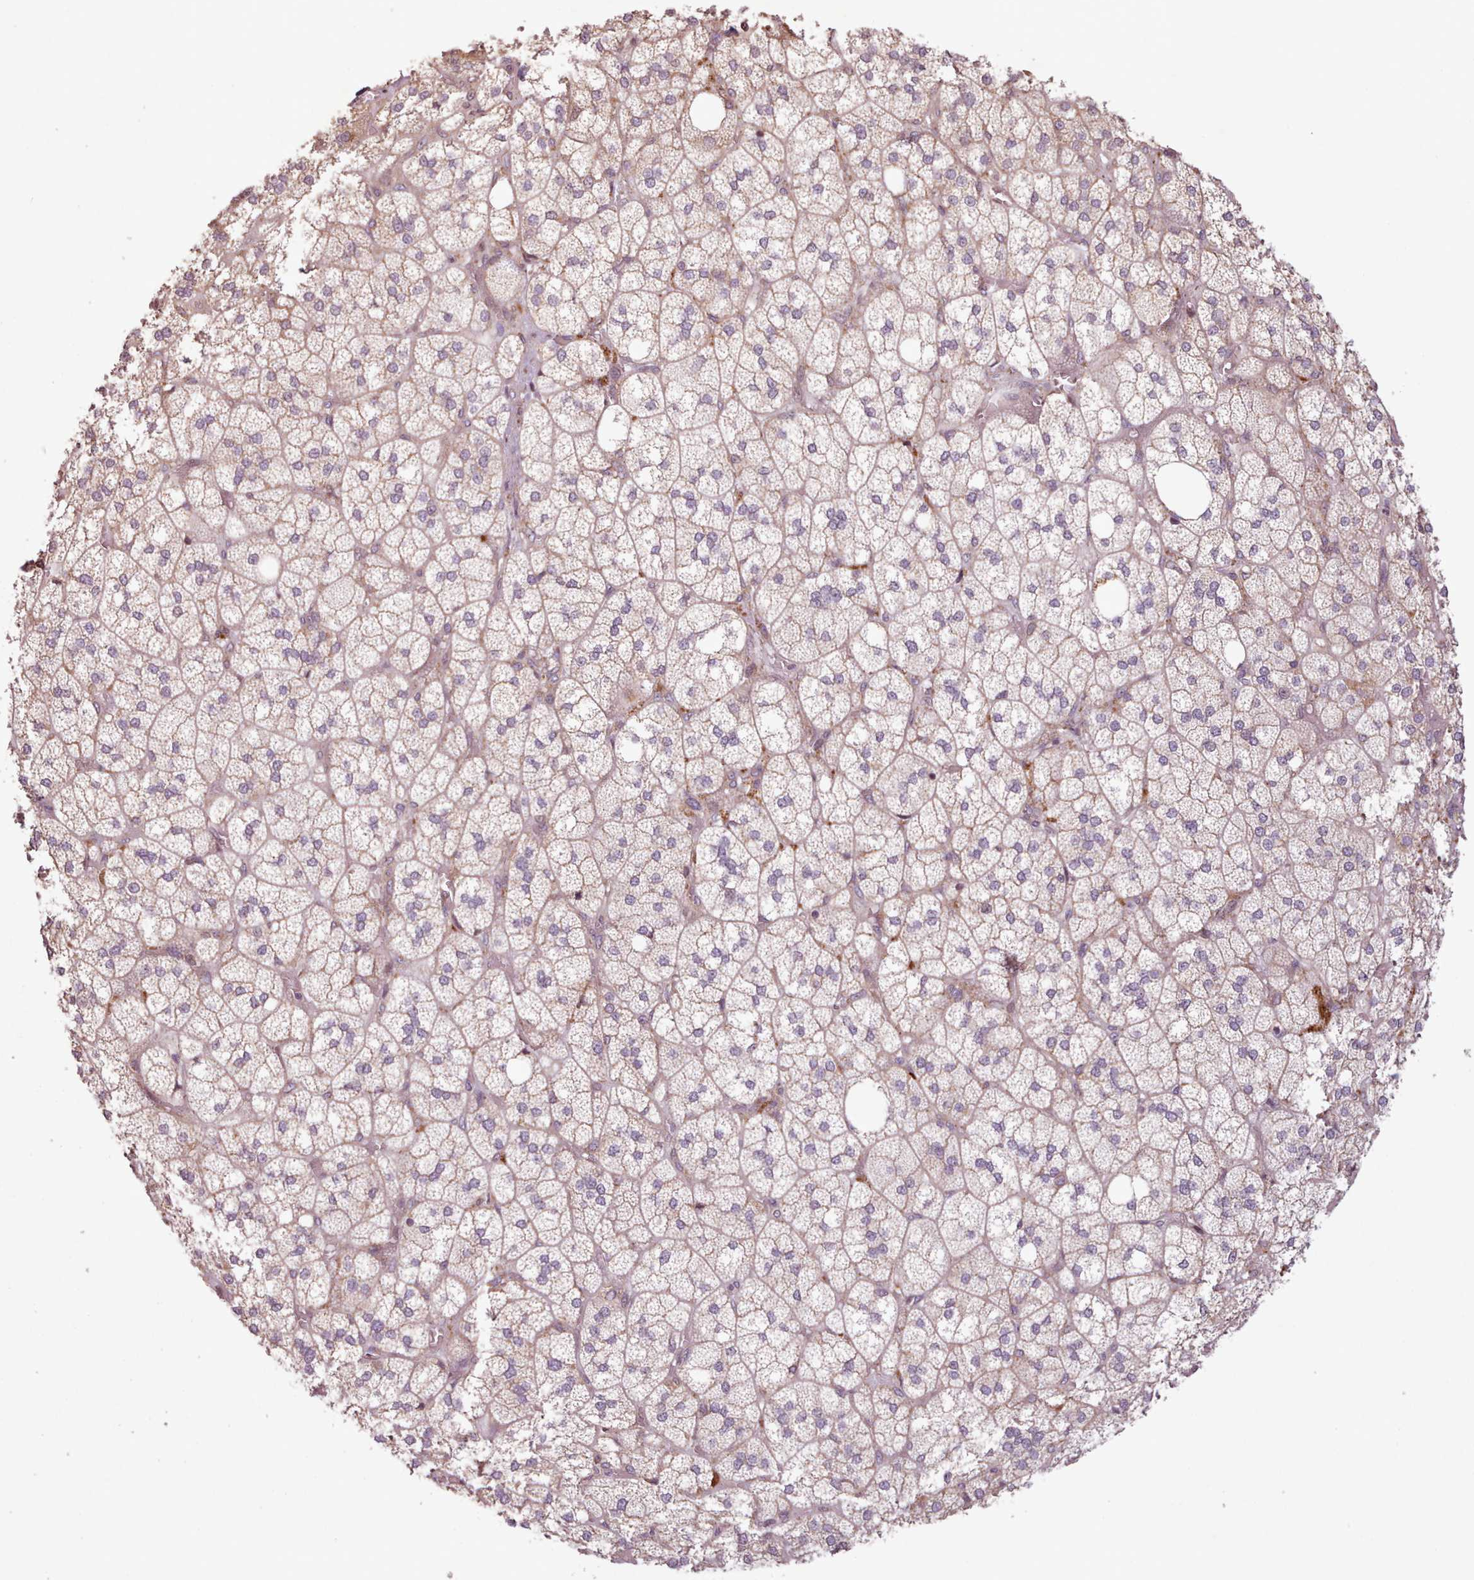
{"staining": {"intensity": "moderate", "quantity": "25%-75%", "location": "cytoplasmic/membranous"}, "tissue": "adrenal gland", "cell_type": "Glandular cells", "image_type": "normal", "snomed": [{"axis": "morphology", "description": "Normal tissue, NOS"}, {"axis": "topography", "description": "Adrenal gland"}], "caption": "Immunohistochemistry (IHC) (DAB (3,3'-diaminobenzidine)) staining of unremarkable adrenal gland reveals moderate cytoplasmic/membranous protein expression in about 25%-75% of glandular cells.", "gene": "WASHC2A", "patient": {"sex": "male", "age": 61}}